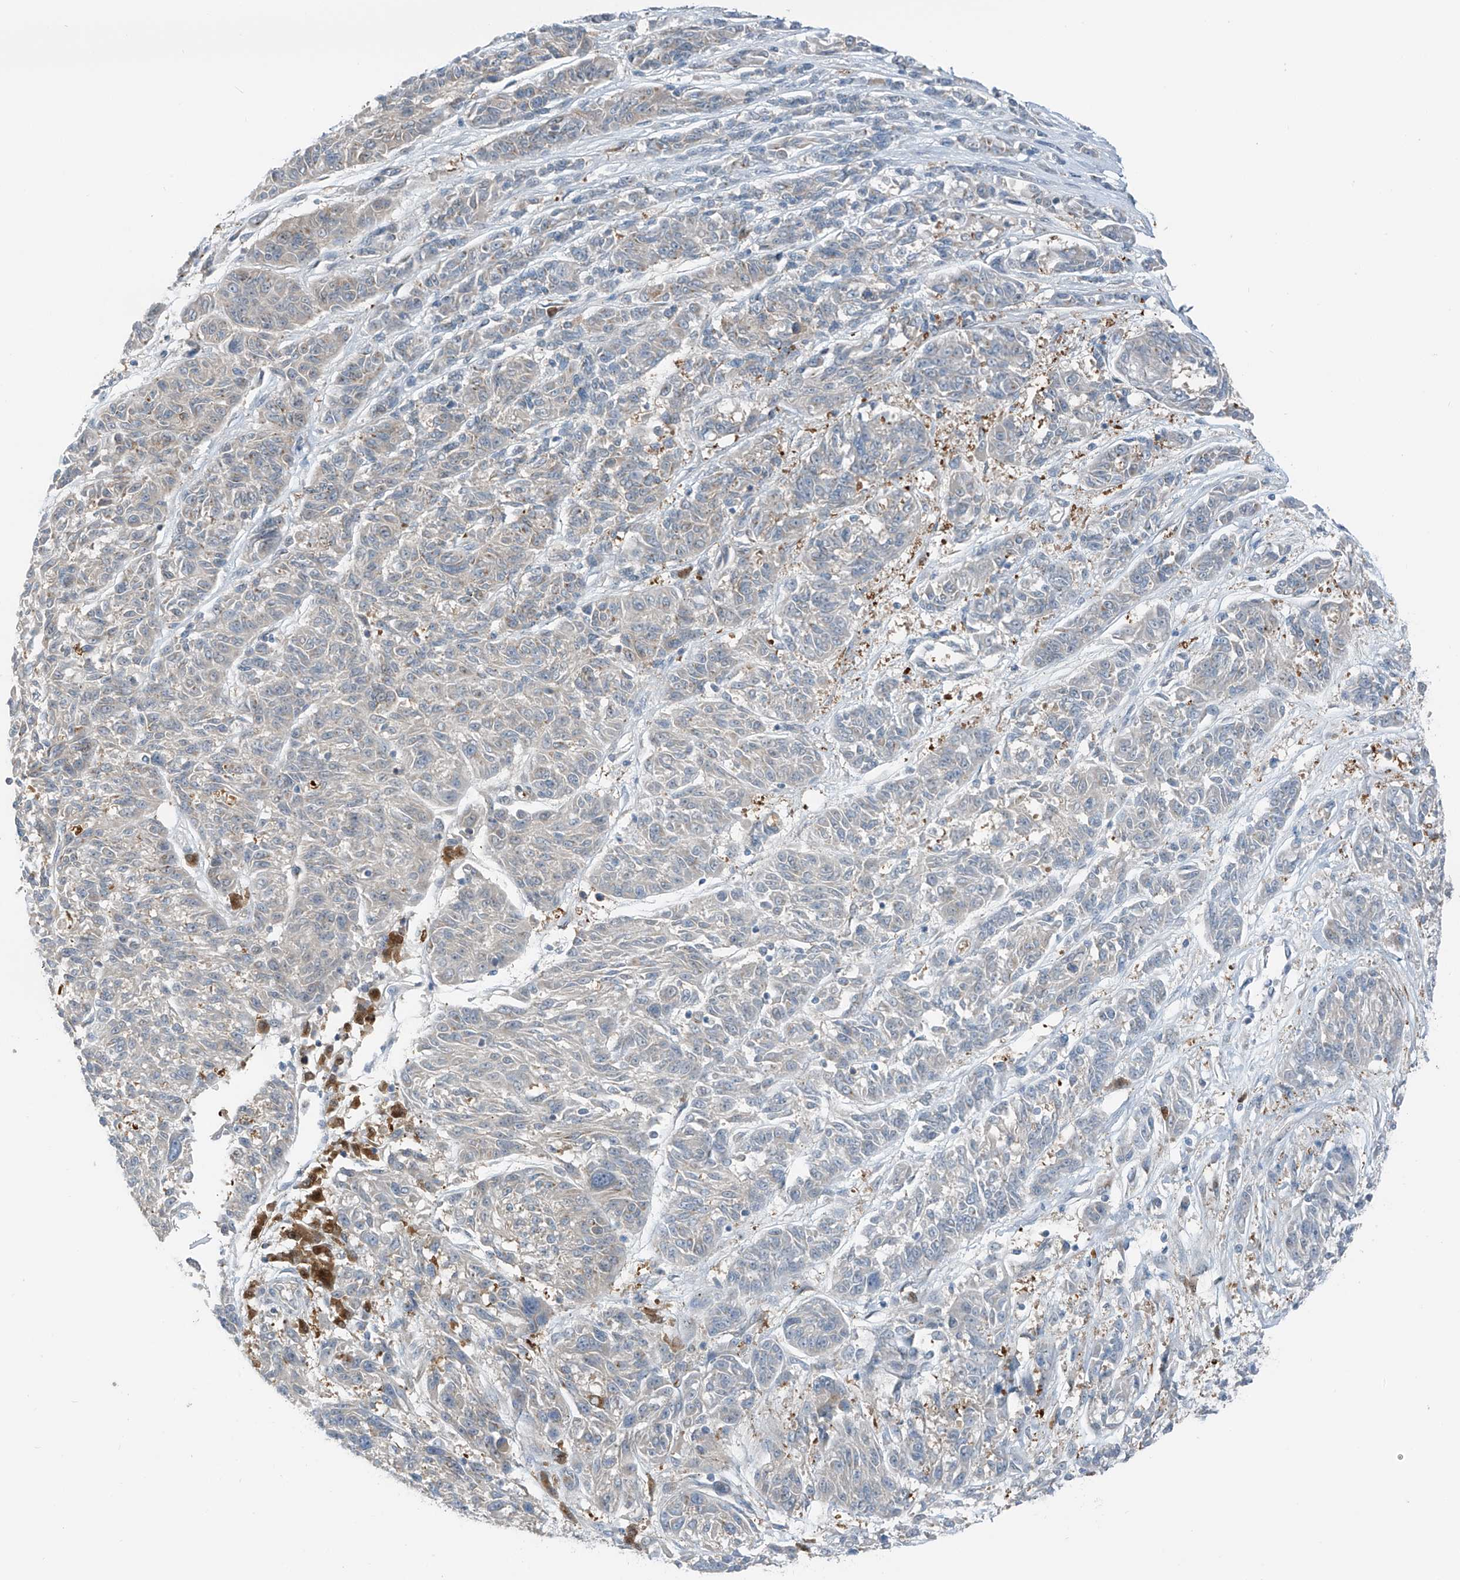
{"staining": {"intensity": "negative", "quantity": "none", "location": "none"}, "tissue": "melanoma", "cell_type": "Tumor cells", "image_type": "cancer", "snomed": [{"axis": "morphology", "description": "Malignant melanoma, NOS"}, {"axis": "topography", "description": "Skin"}], "caption": "Tumor cells show no significant expression in malignant melanoma. Brightfield microscopy of IHC stained with DAB (brown) and hematoxylin (blue), captured at high magnification.", "gene": "SLC12A6", "patient": {"sex": "male", "age": 53}}